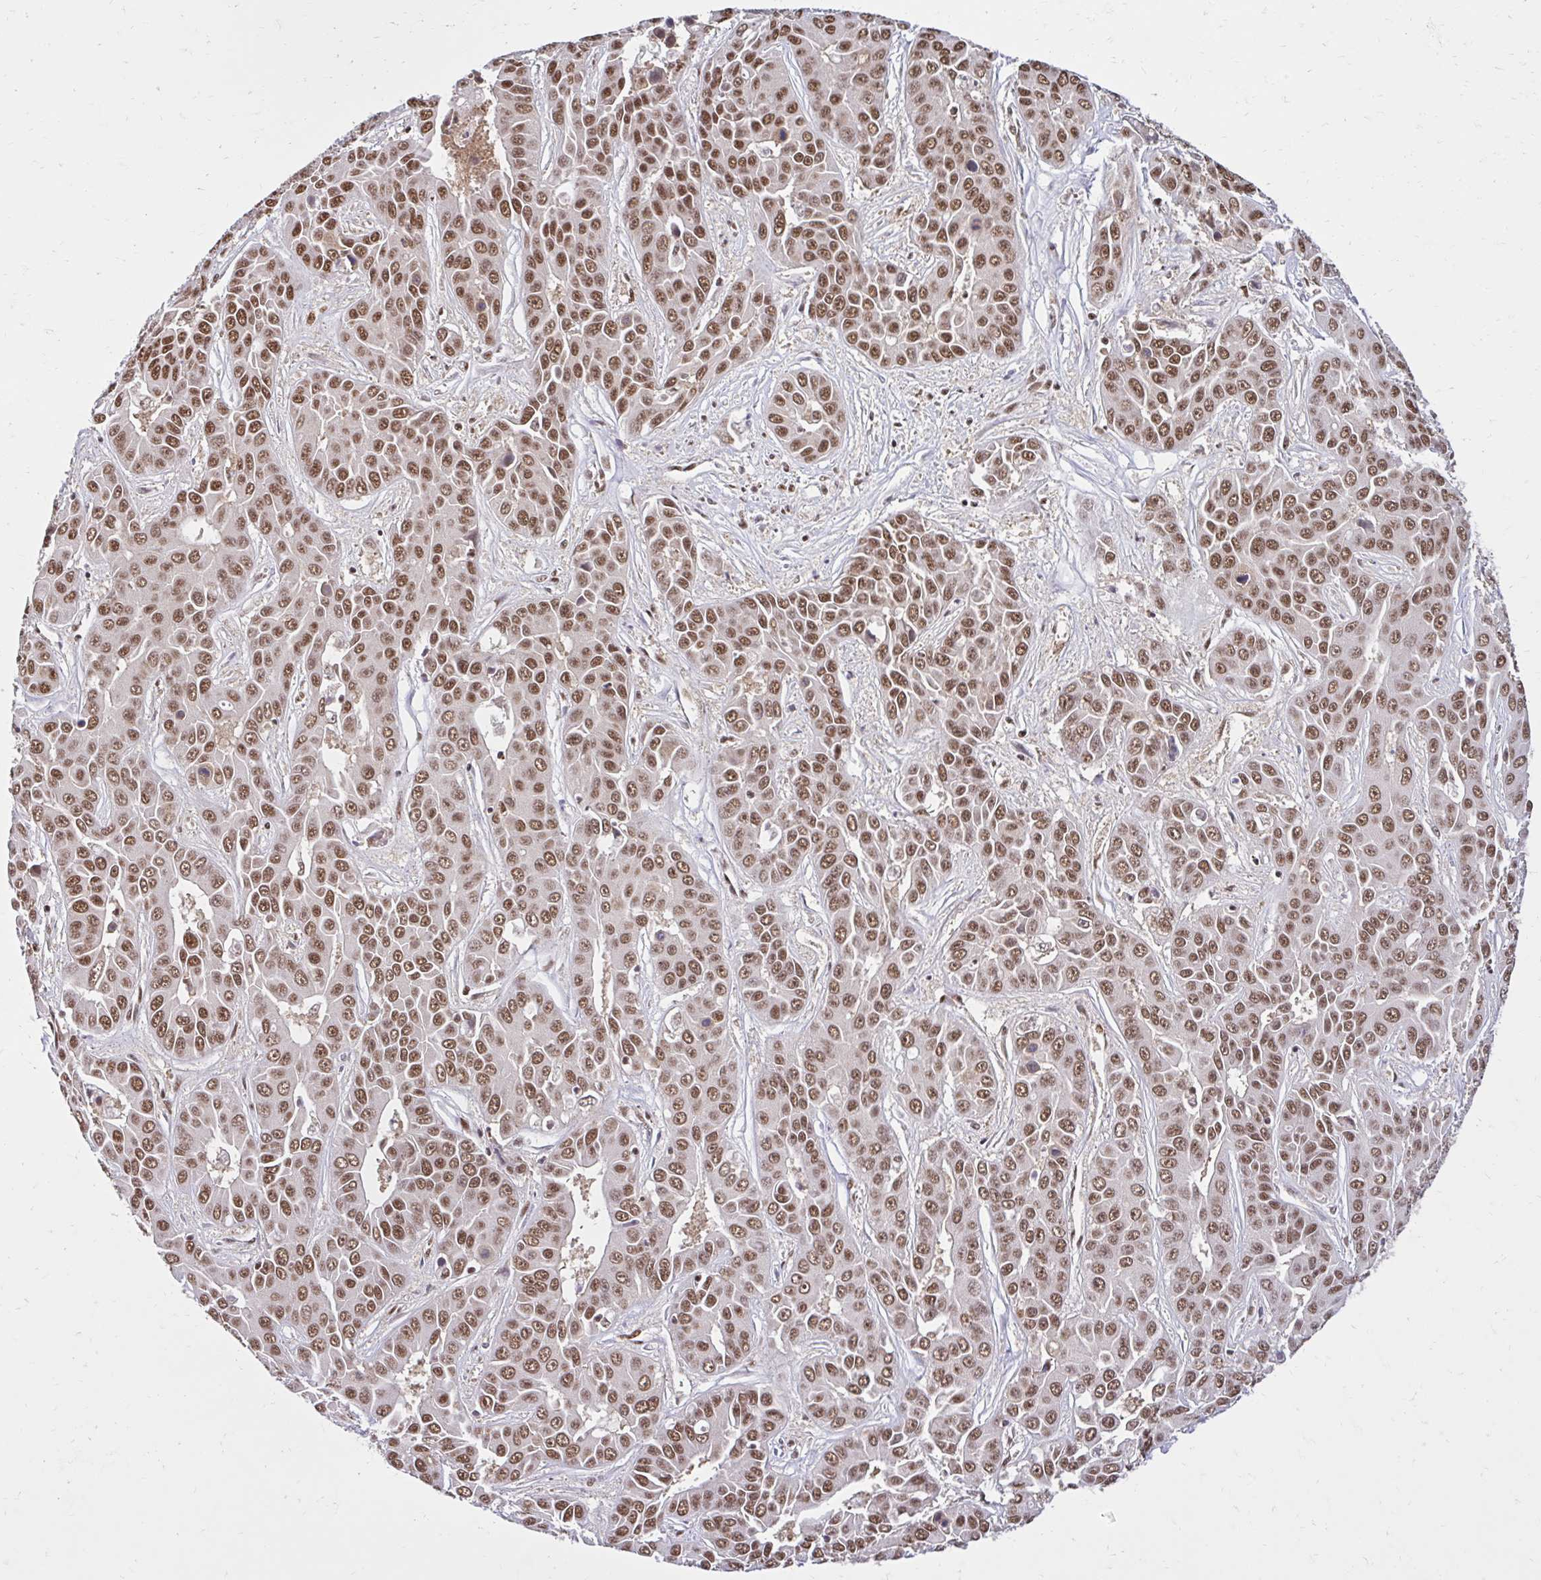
{"staining": {"intensity": "moderate", "quantity": ">75%", "location": "nuclear"}, "tissue": "liver cancer", "cell_type": "Tumor cells", "image_type": "cancer", "snomed": [{"axis": "morphology", "description": "Cholangiocarcinoma"}, {"axis": "topography", "description": "Liver"}], "caption": "A brown stain highlights moderate nuclear staining of a protein in liver cancer (cholangiocarcinoma) tumor cells. (brown staining indicates protein expression, while blue staining denotes nuclei).", "gene": "ABCA9", "patient": {"sex": "female", "age": 52}}